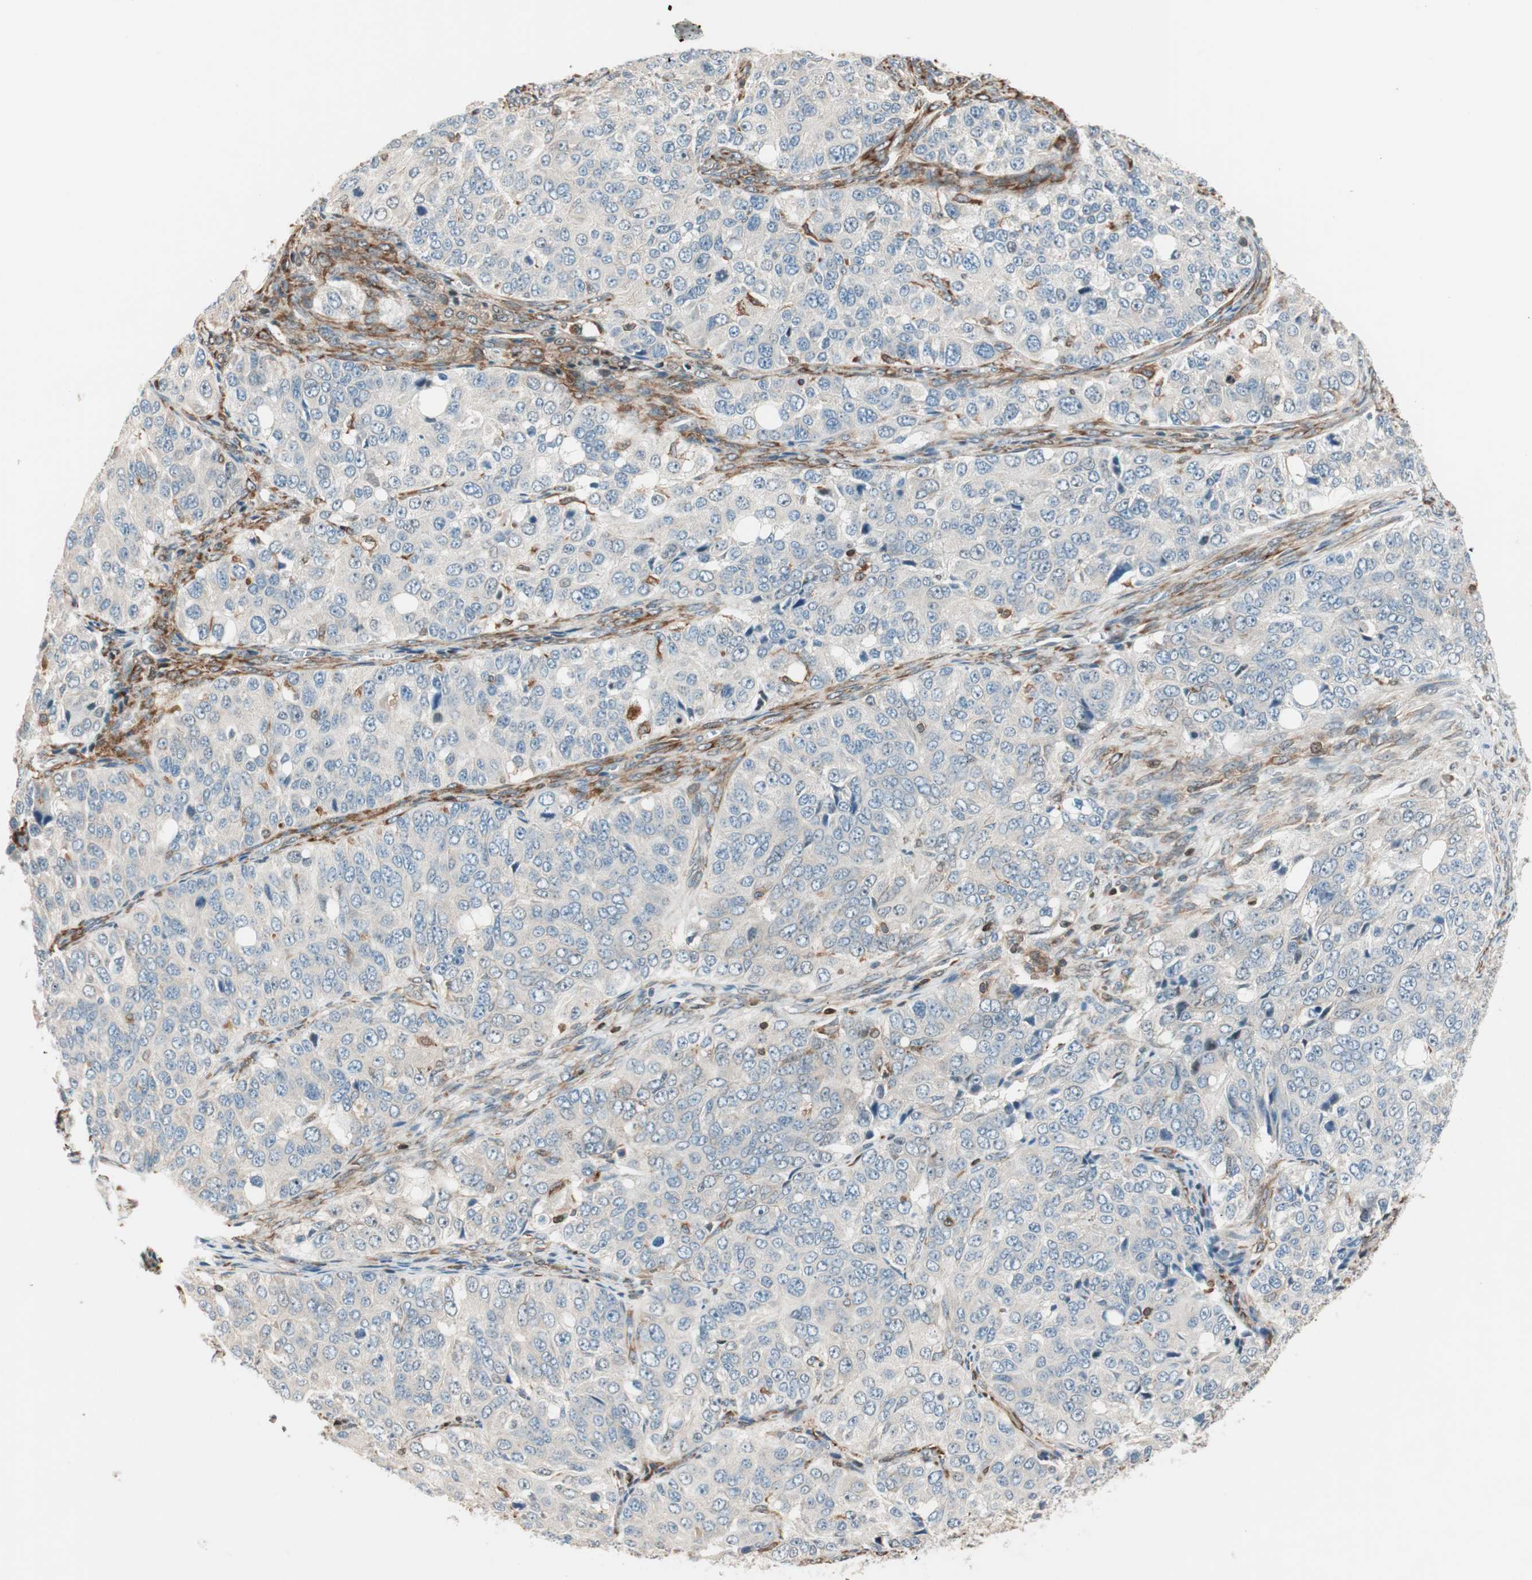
{"staining": {"intensity": "weak", "quantity": "25%-75%", "location": "cytoplasmic/membranous"}, "tissue": "ovarian cancer", "cell_type": "Tumor cells", "image_type": "cancer", "snomed": [{"axis": "morphology", "description": "Carcinoma, endometroid"}, {"axis": "topography", "description": "Ovary"}], "caption": "Ovarian endometroid carcinoma stained for a protein (brown) displays weak cytoplasmic/membranous positive positivity in approximately 25%-75% of tumor cells.", "gene": "BIN1", "patient": {"sex": "female", "age": 51}}